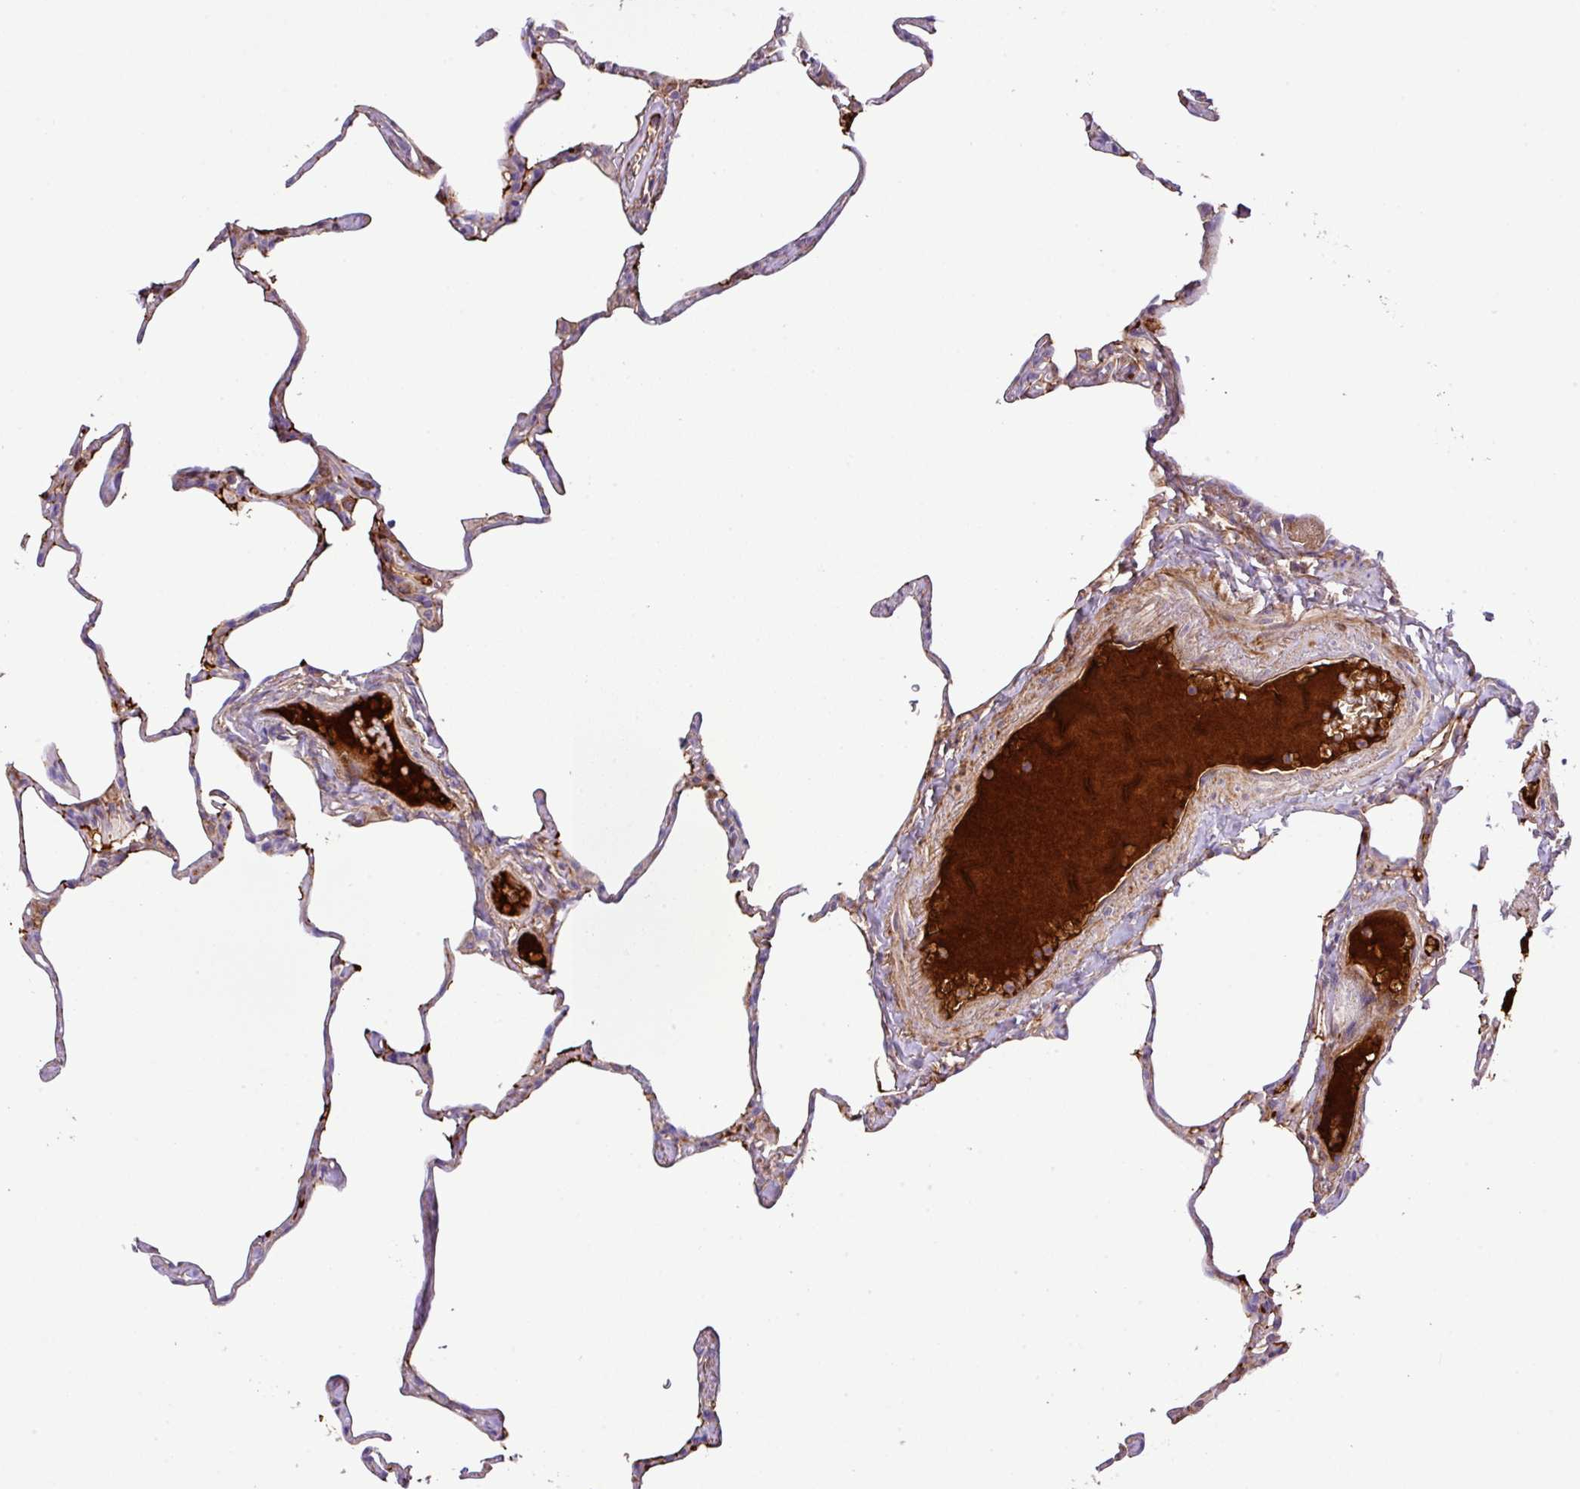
{"staining": {"intensity": "moderate", "quantity": "25%-75%", "location": "cytoplasmic/membranous"}, "tissue": "lung", "cell_type": "Alveolar cells", "image_type": "normal", "snomed": [{"axis": "morphology", "description": "Normal tissue, NOS"}, {"axis": "topography", "description": "Lung"}], "caption": "A histopathology image of human lung stained for a protein displays moderate cytoplasmic/membranous brown staining in alveolar cells.", "gene": "CTXN2", "patient": {"sex": "male", "age": 65}}